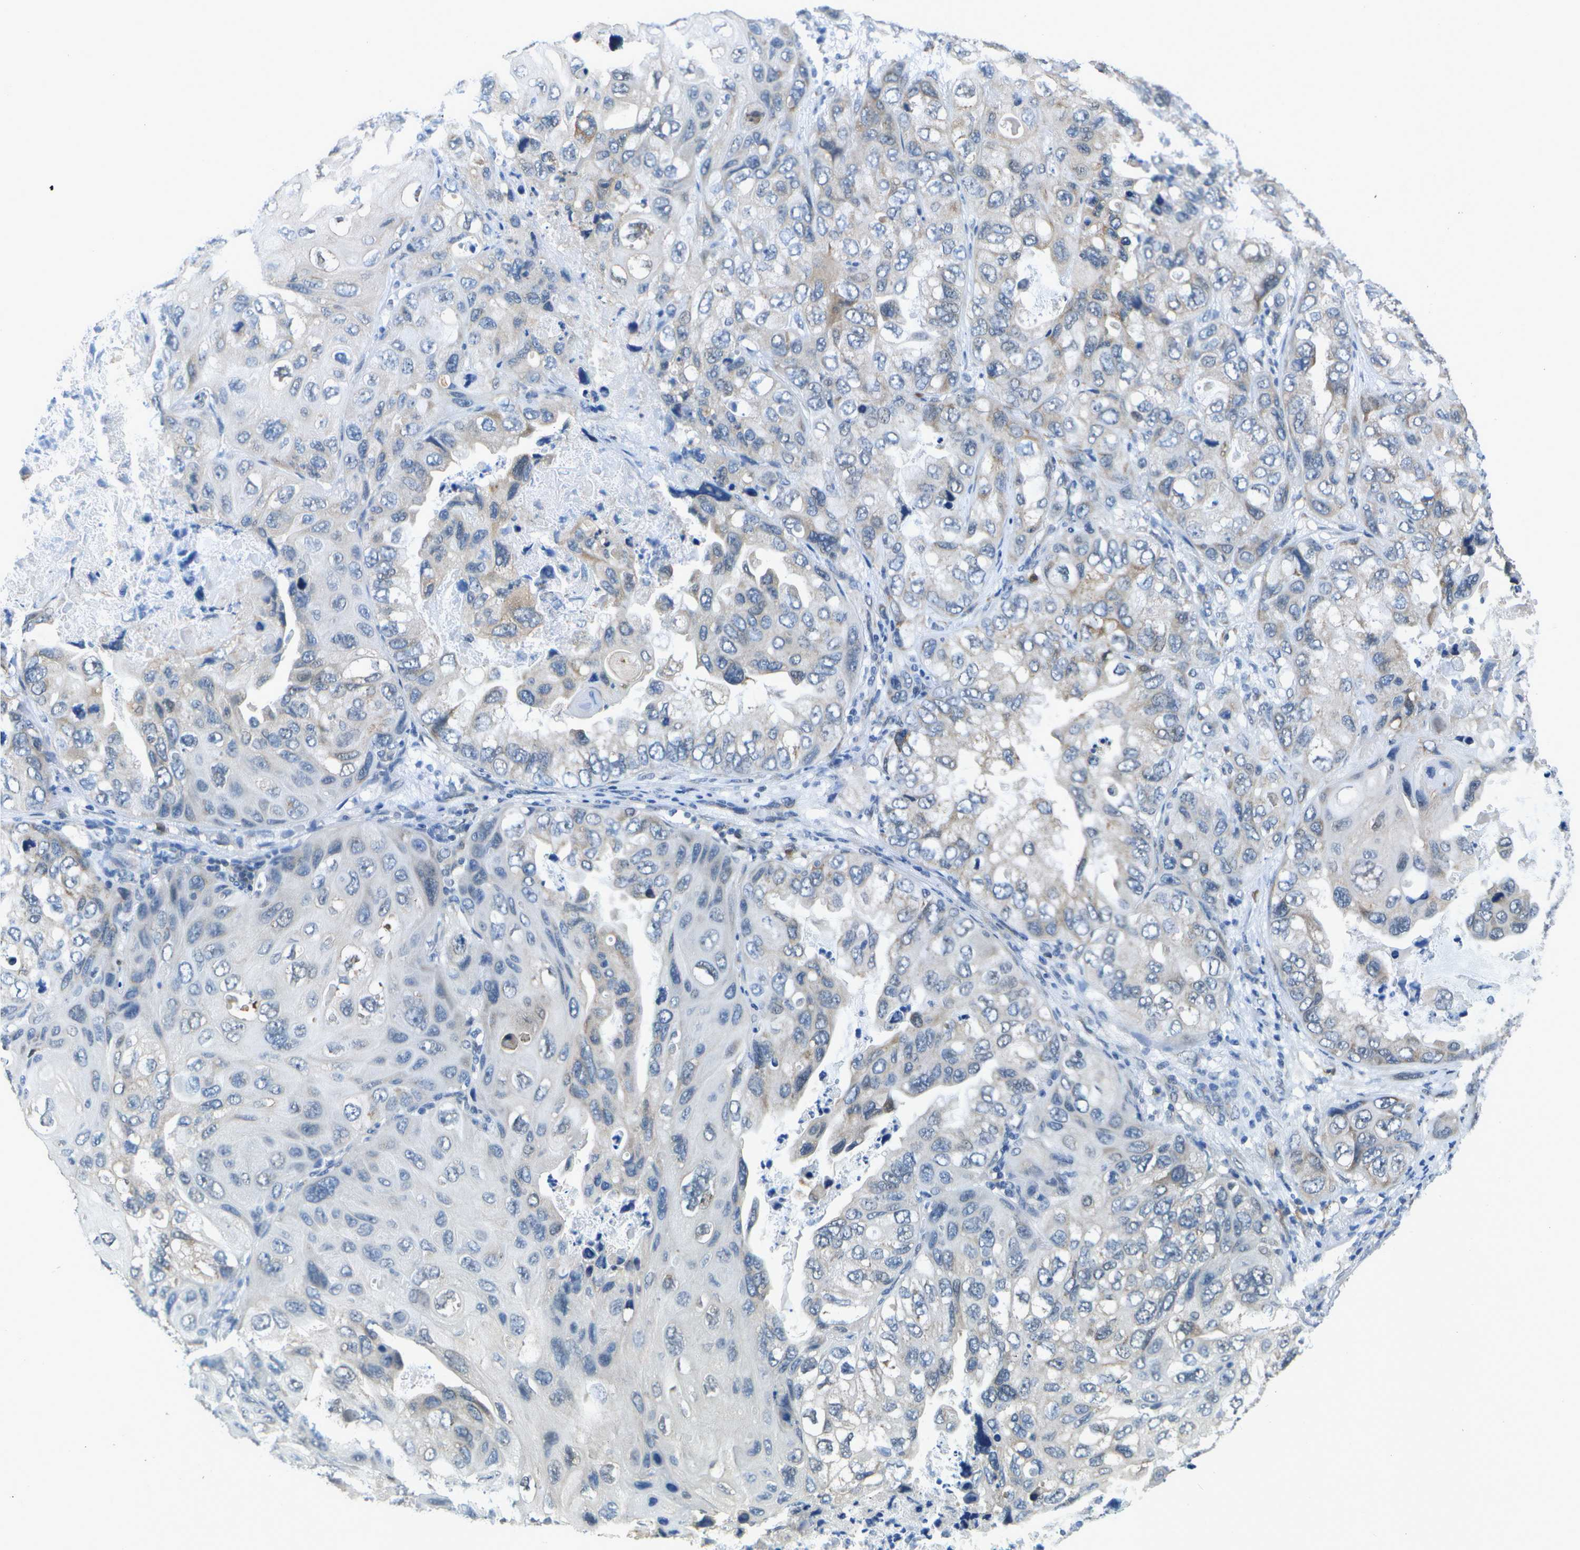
{"staining": {"intensity": "weak", "quantity": "<25%", "location": "cytoplasmic/membranous"}, "tissue": "lung cancer", "cell_type": "Tumor cells", "image_type": "cancer", "snomed": [{"axis": "morphology", "description": "Squamous cell carcinoma, NOS"}, {"axis": "topography", "description": "Lung"}], "caption": "Squamous cell carcinoma (lung) was stained to show a protein in brown. There is no significant staining in tumor cells.", "gene": "DSE", "patient": {"sex": "female", "age": 73}}